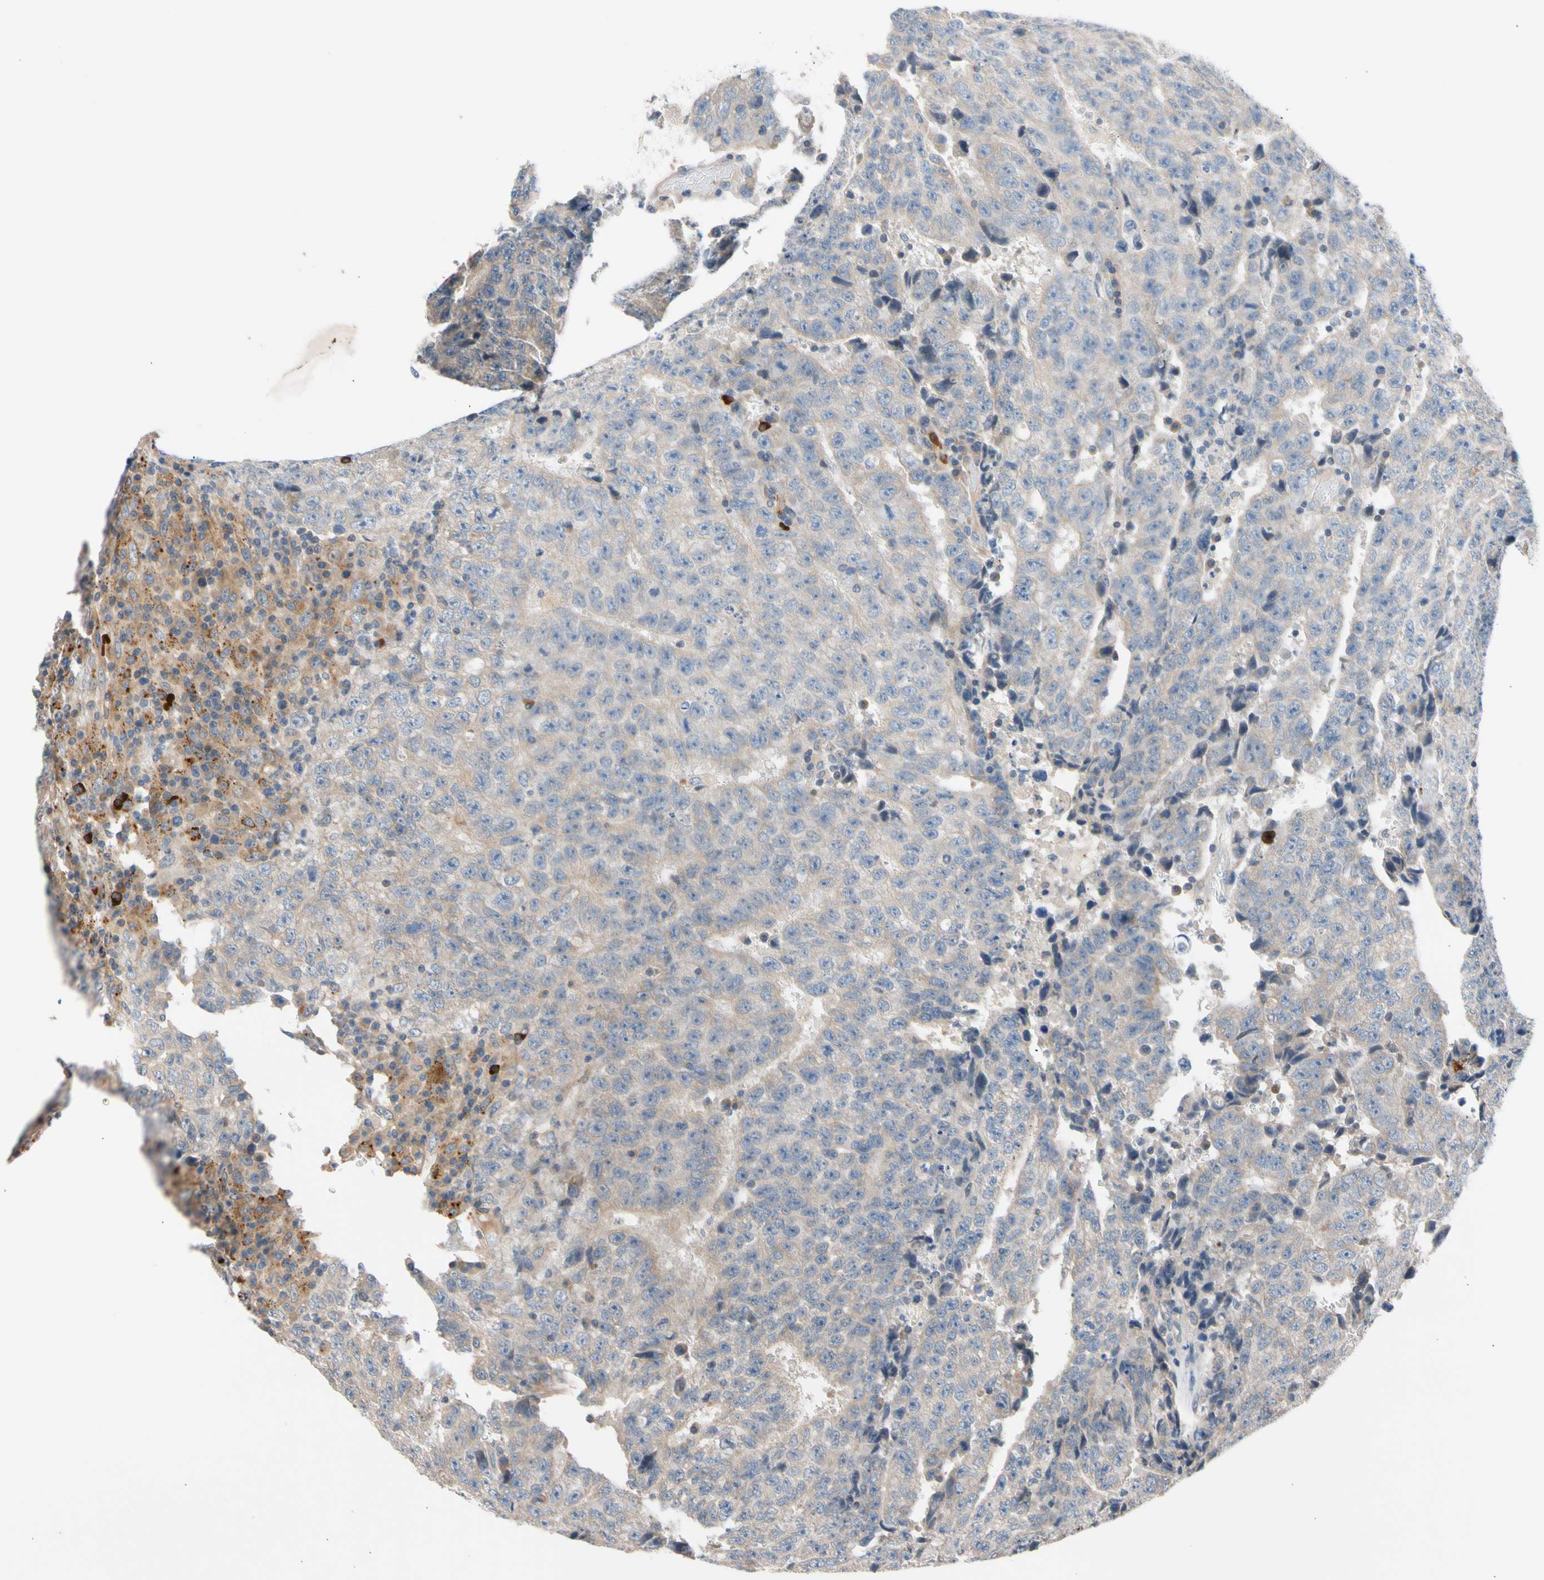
{"staining": {"intensity": "weak", "quantity": "<25%", "location": "cytoplasmic/membranous"}, "tissue": "testis cancer", "cell_type": "Tumor cells", "image_type": "cancer", "snomed": [{"axis": "morphology", "description": "Necrosis, NOS"}, {"axis": "morphology", "description": "Carcinoma, Embryonal, NOS"}, {"axis": "topography", "description": "Testis"}], "caption": "Testis cancer (embryonal carcinoma) was stained to show a protein in brown. There is no significant staining in tumor cells.", "gene": "CNST", "patient": {"sex": "male", "age": 19}}